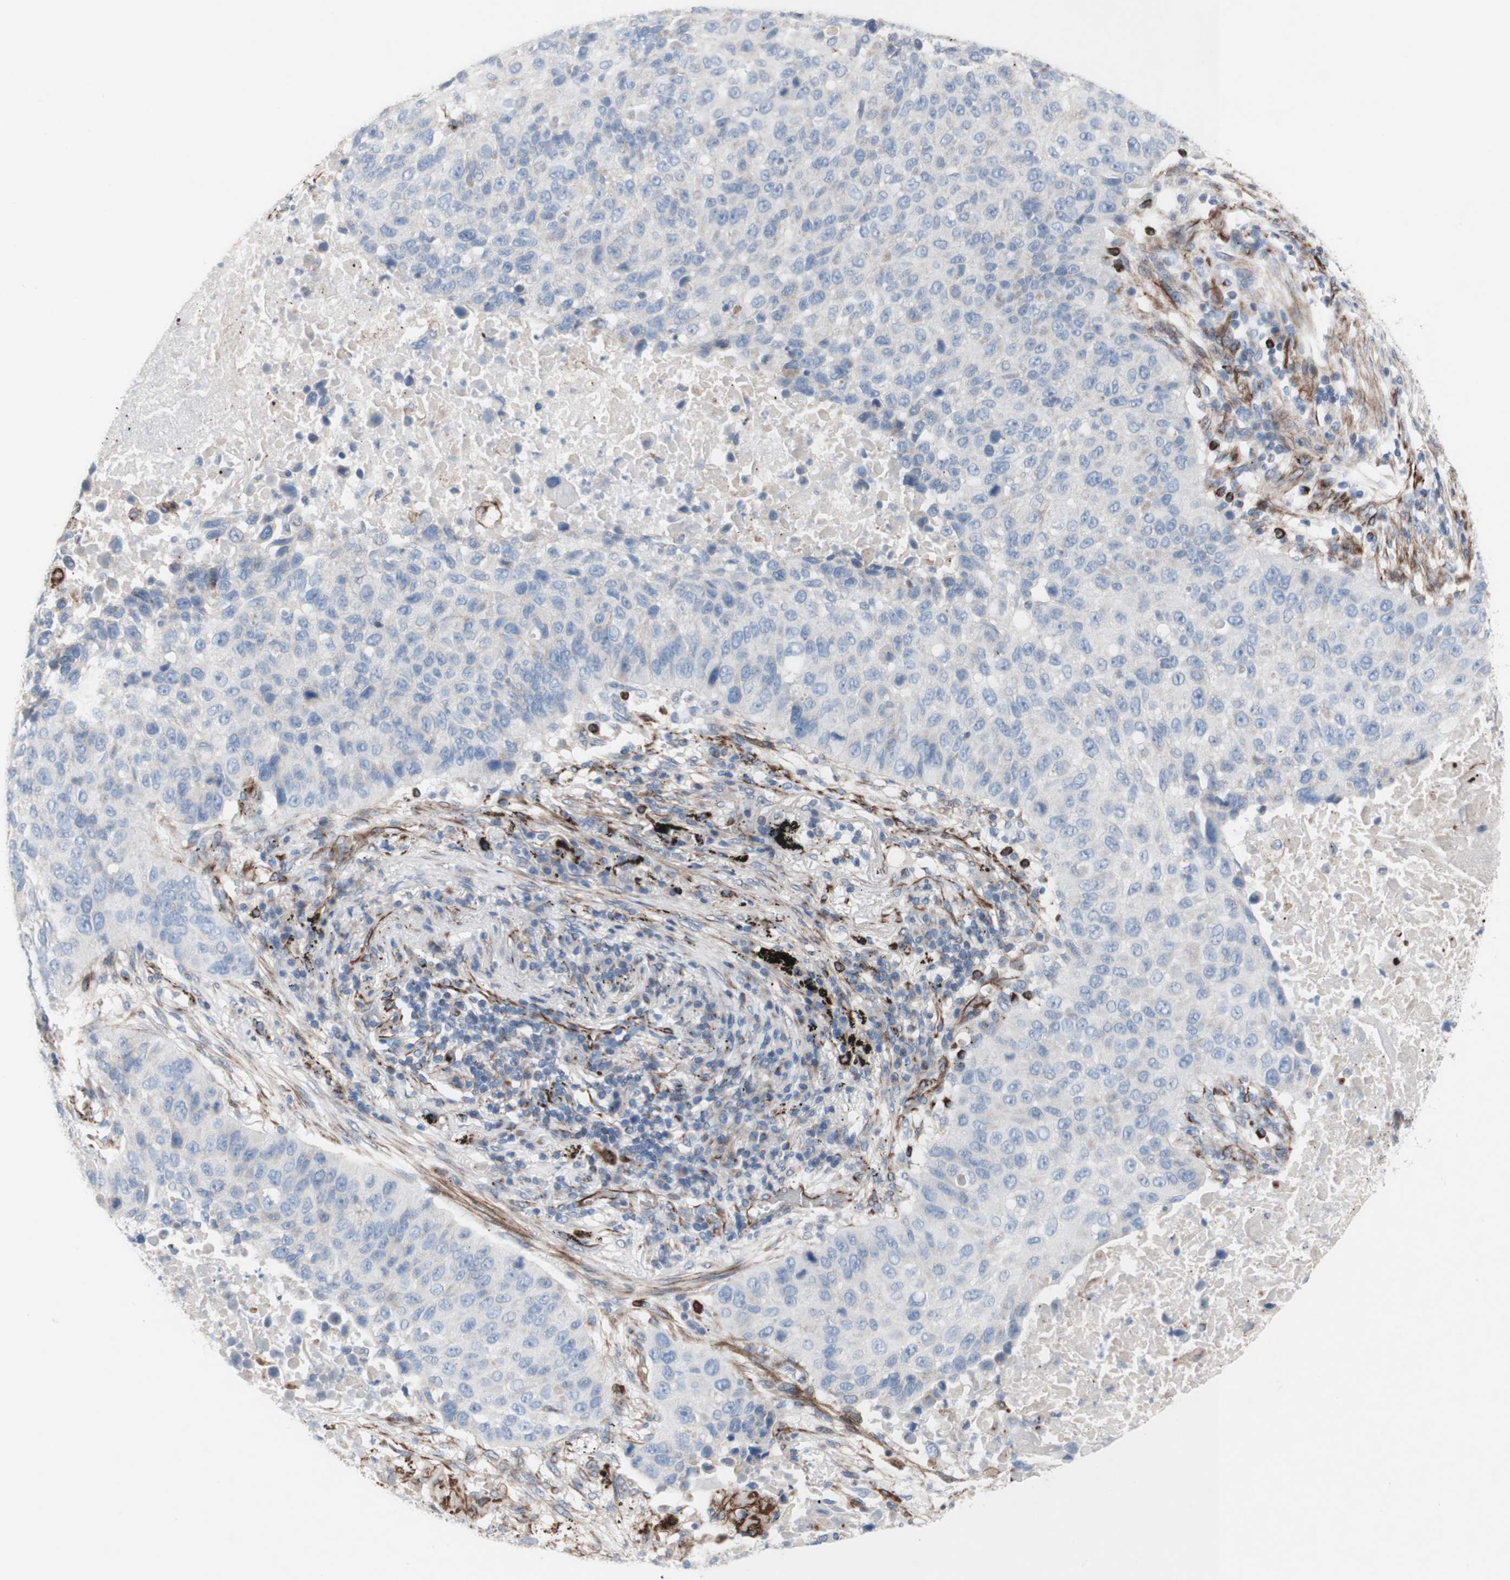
{"staining": {"intensity": "negative", "quantity": "none", "location": "none"}, "tissue": "lung cancer", "cell_type": "Tumor cells", "image_type": "cancer", "snomed": [{"axis": "morphology", "description": "Squamous cell carcinoma, NOS"}, {"axis": "topography", "description": "Lung"}], "caption": "An IHC histopathology image of lung cancer is shown. There is no staining in tumor cells of lung cancer. The staining was performed using DAB (3,3'-diaminobenzidine) to visualize the protein expression in brown, while the nuclei were stained in blue with hematoxylin (Magnification: 20x).", "gene": "AGPAT5", "patient": {"sex": "male", "age": 57}}